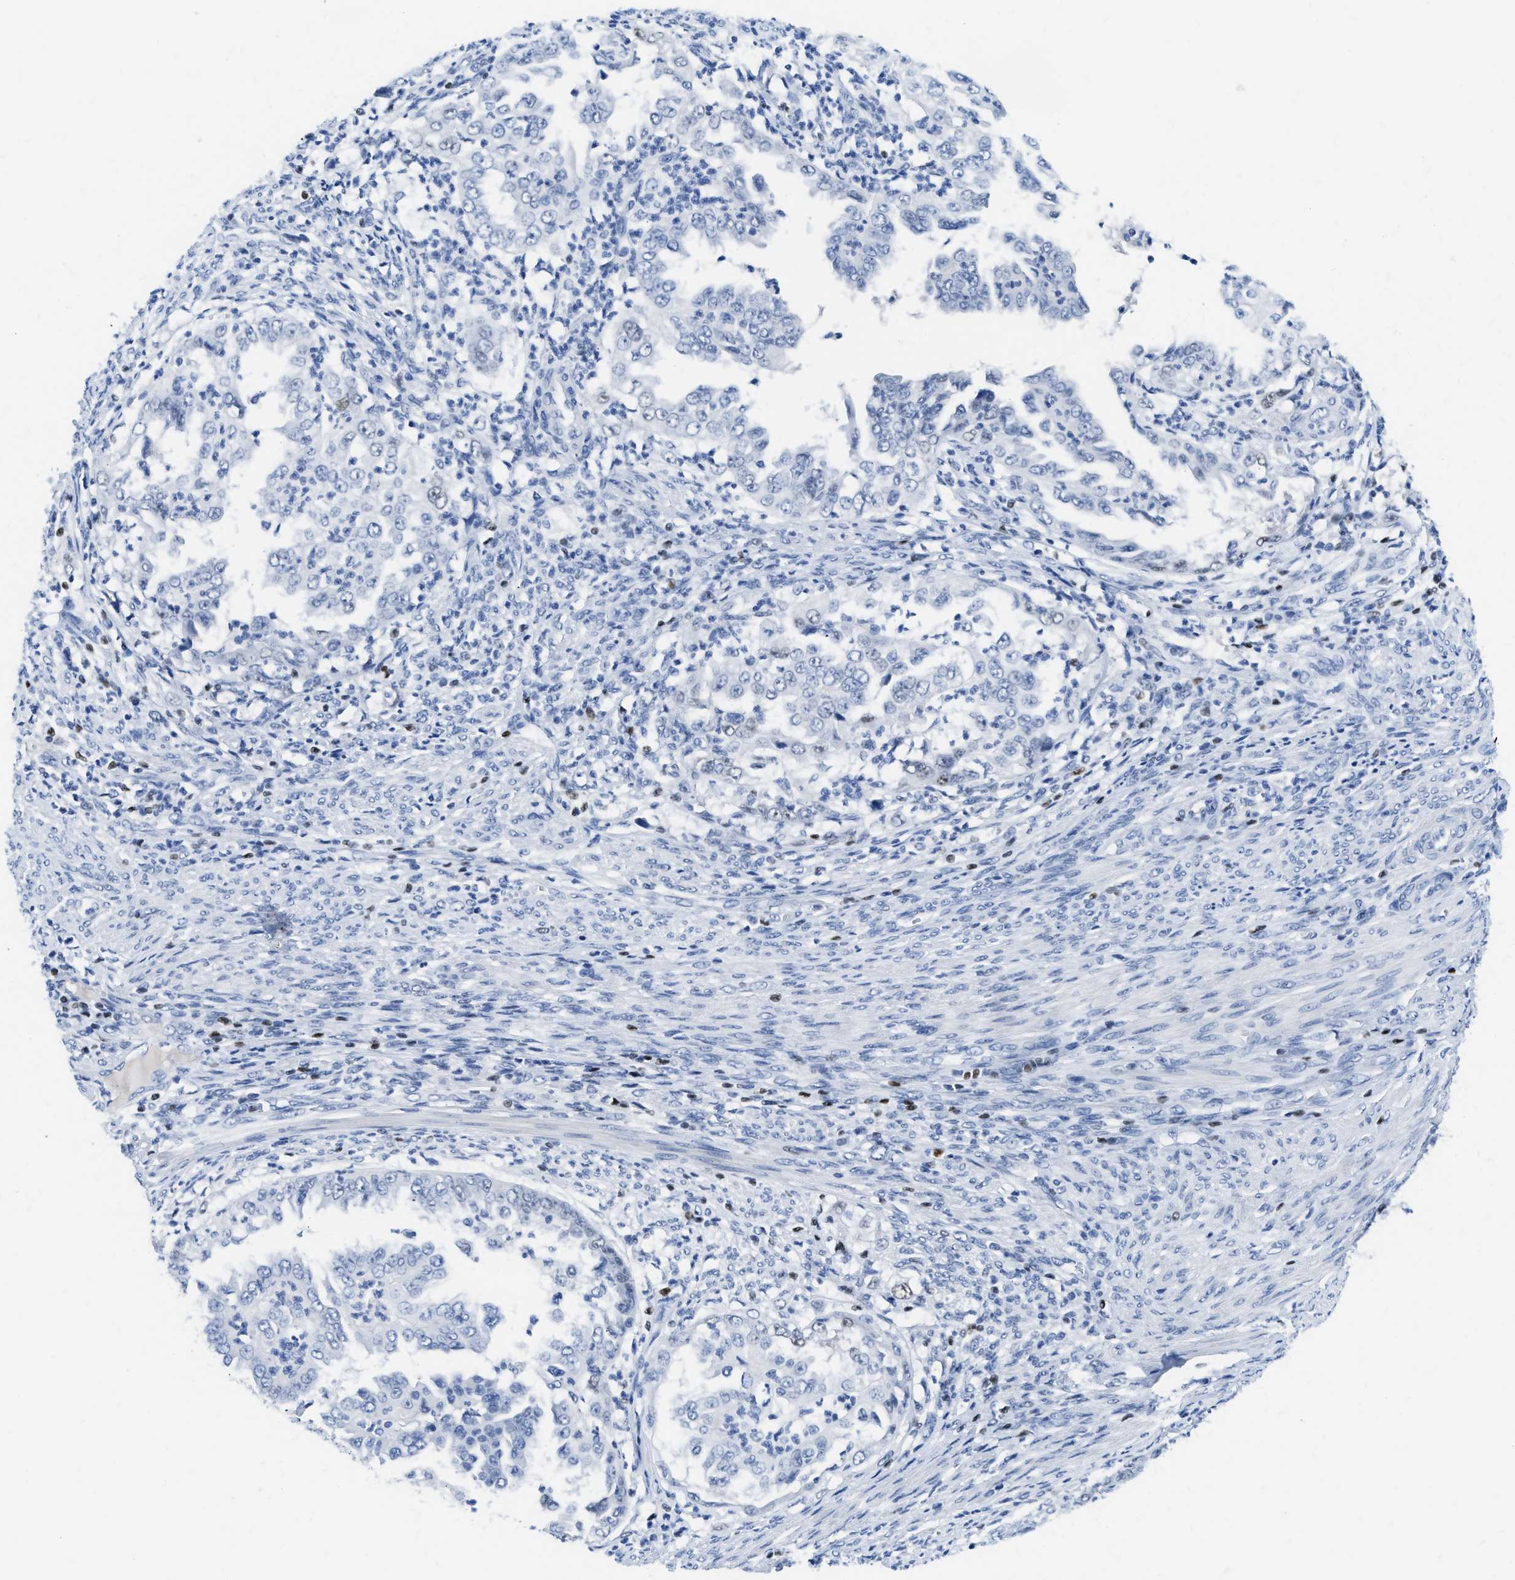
{"staining": {"intensity": "negative", "quantity": "none", "location": "none"}, "tissue": "endometrial cancer", "cell_type": "Tumor cells", "image_type": "cancer", "snomed": [{"axis": "morphology", "description": "Adenocarcinoma, NOS"}, {"axis": "topography", "description": "Endometrium"}], "caption": "An immunohistochemistry image of endometrial cancer is shown. There is no staining in tumor cells of endometrial cancer.", "gene": "TCF7", "patient": {"sex": "female", "age": 85}}